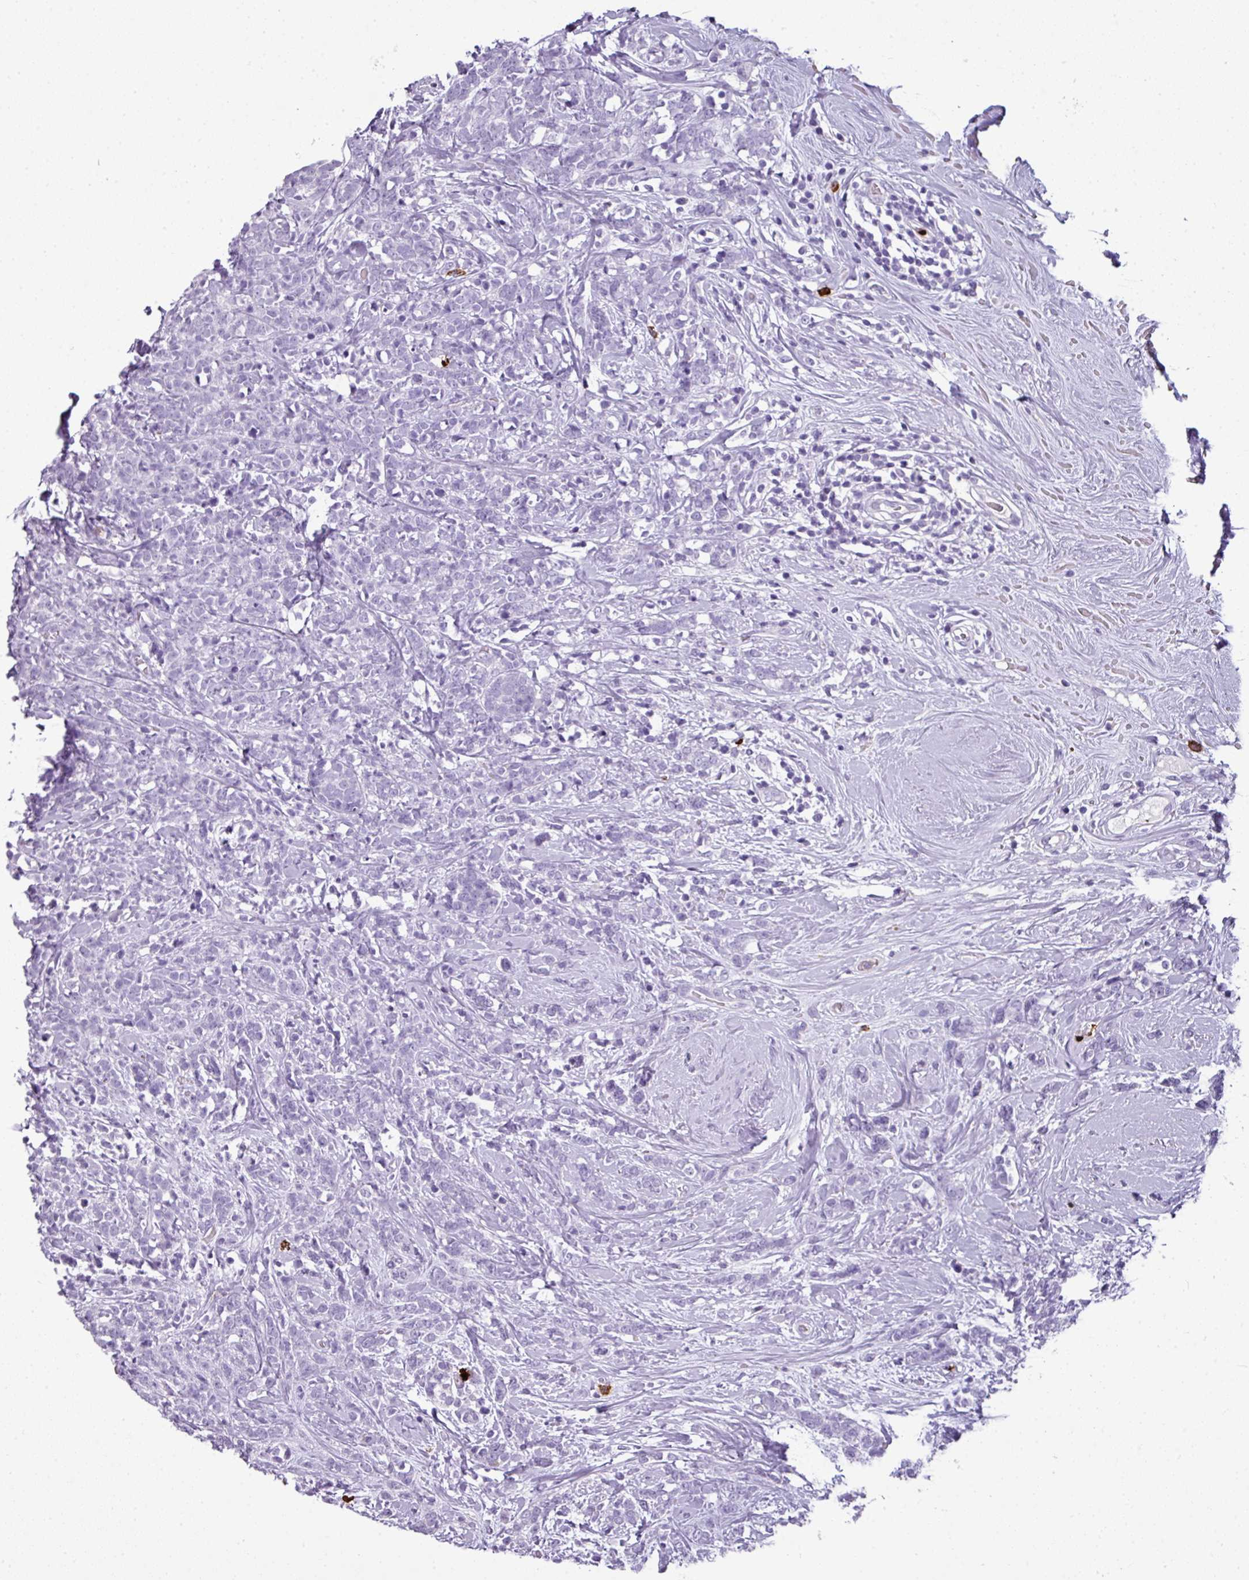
{"staining": {"intensity": "negative", "quantity": "none", "location": "none"}, "tissue": "breast cancer", "cell_type": "Tumor cells", "image_type": "cancer", "snomed": [{"axis": "morphology", "description": "Lobular carcinoma"}, {"axis": "topography", "description": "Breast"}], "caption": "Breast lobular carcinoma was stained to show a protein in brown. There is no significant expression in tumor cells. The staining is performed using DAB (3,3'-diaminobenzidine) brown chromogen with nuclei counter-stained in using hematoxylin.", "gene": "CTSG", "patient": {"sex": "female", "age": 58}}